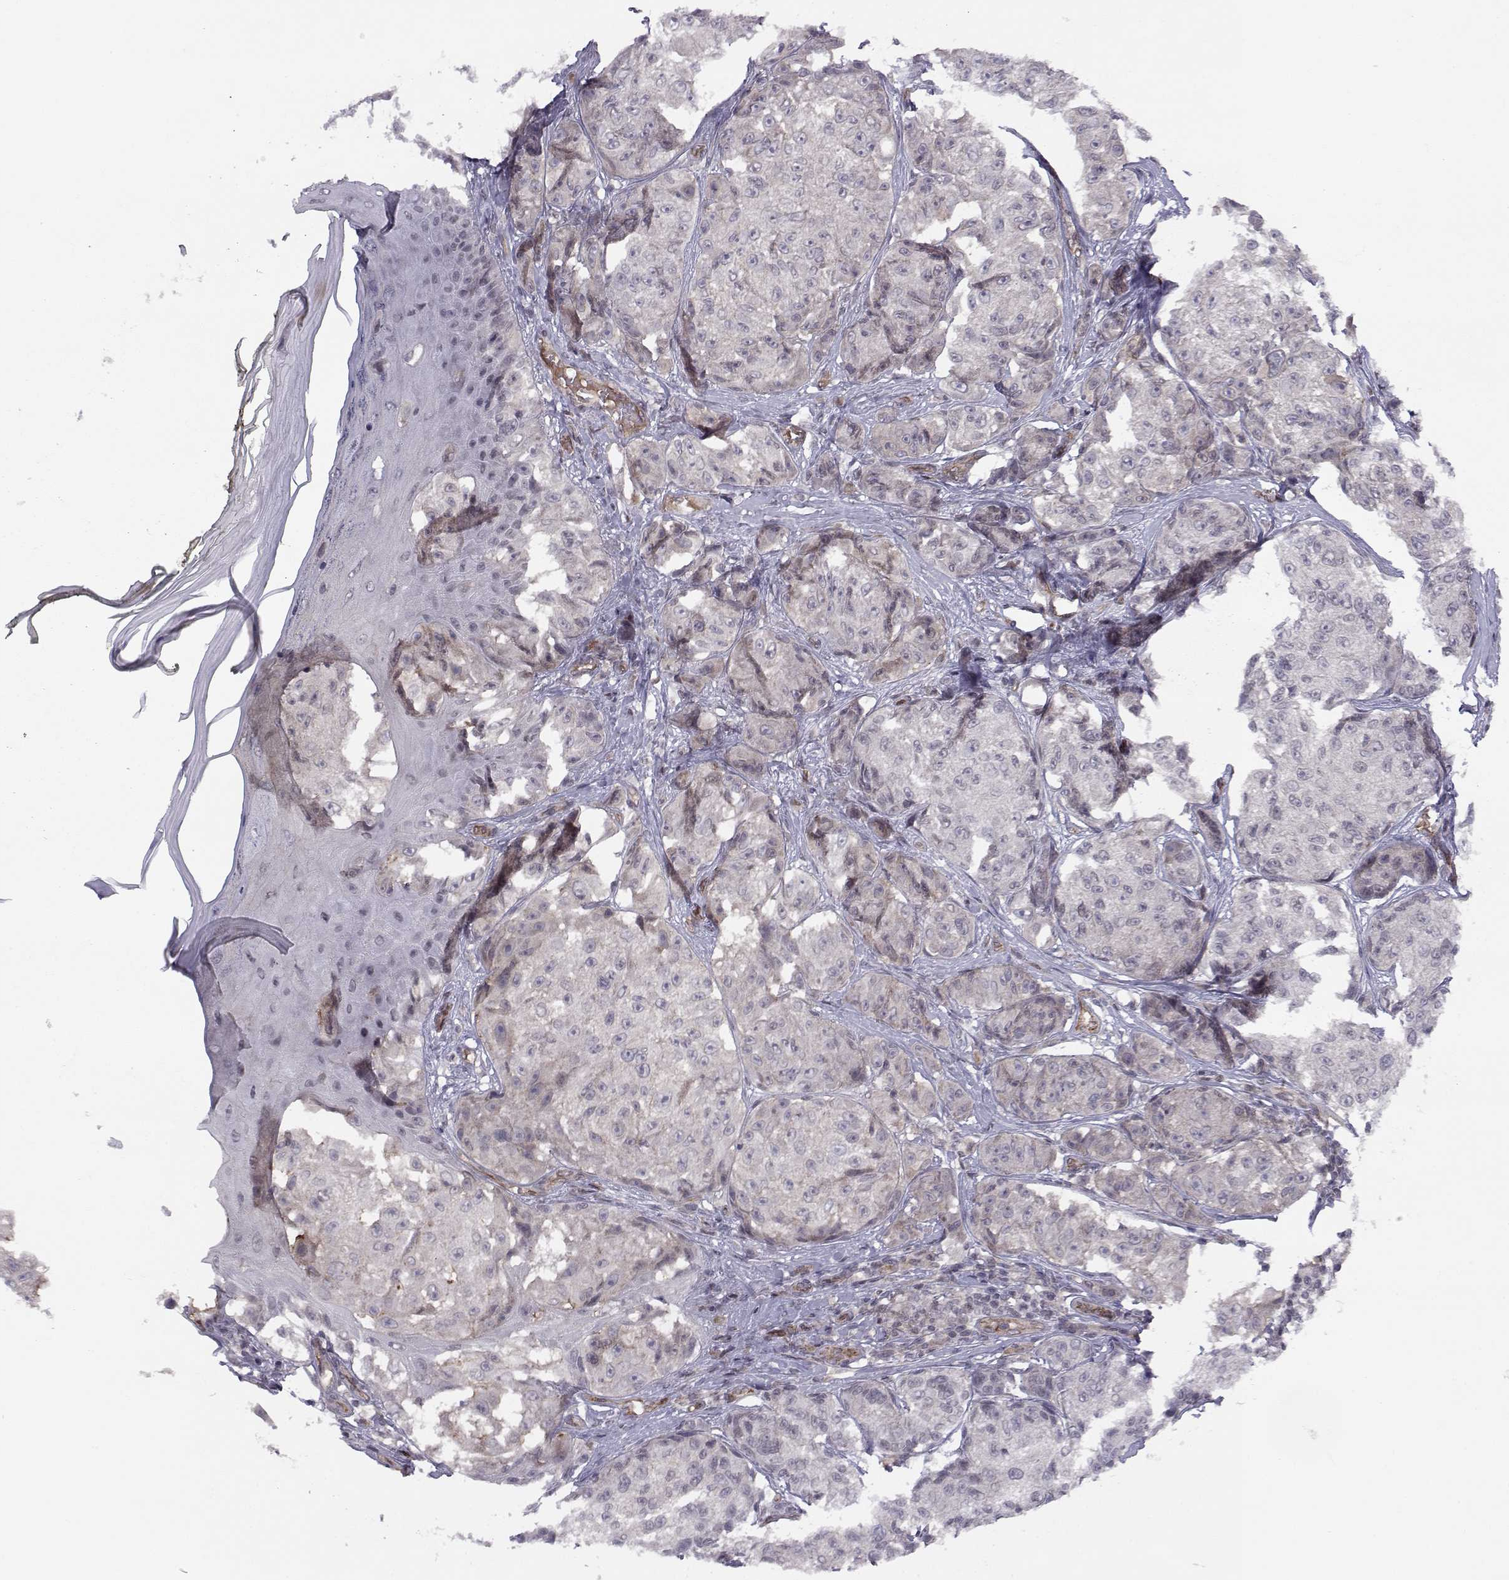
{"staining": {"intensity": "negative", "quantity": "none", "location": "none"}, "tissue": "melanoma", "cell_type": "Tumor cells", "image_type": "cancer", "snomed": [{"axis": "morphology", "description": "Malignant melanoma, NOS"}, {"axis": "topography", "description": "Skin"}], "caption": "Tumor cells are negative for brown protein staining in melanoma.", "gene": "KIF13B", "patient": {"sex": "male", "age": 61}}